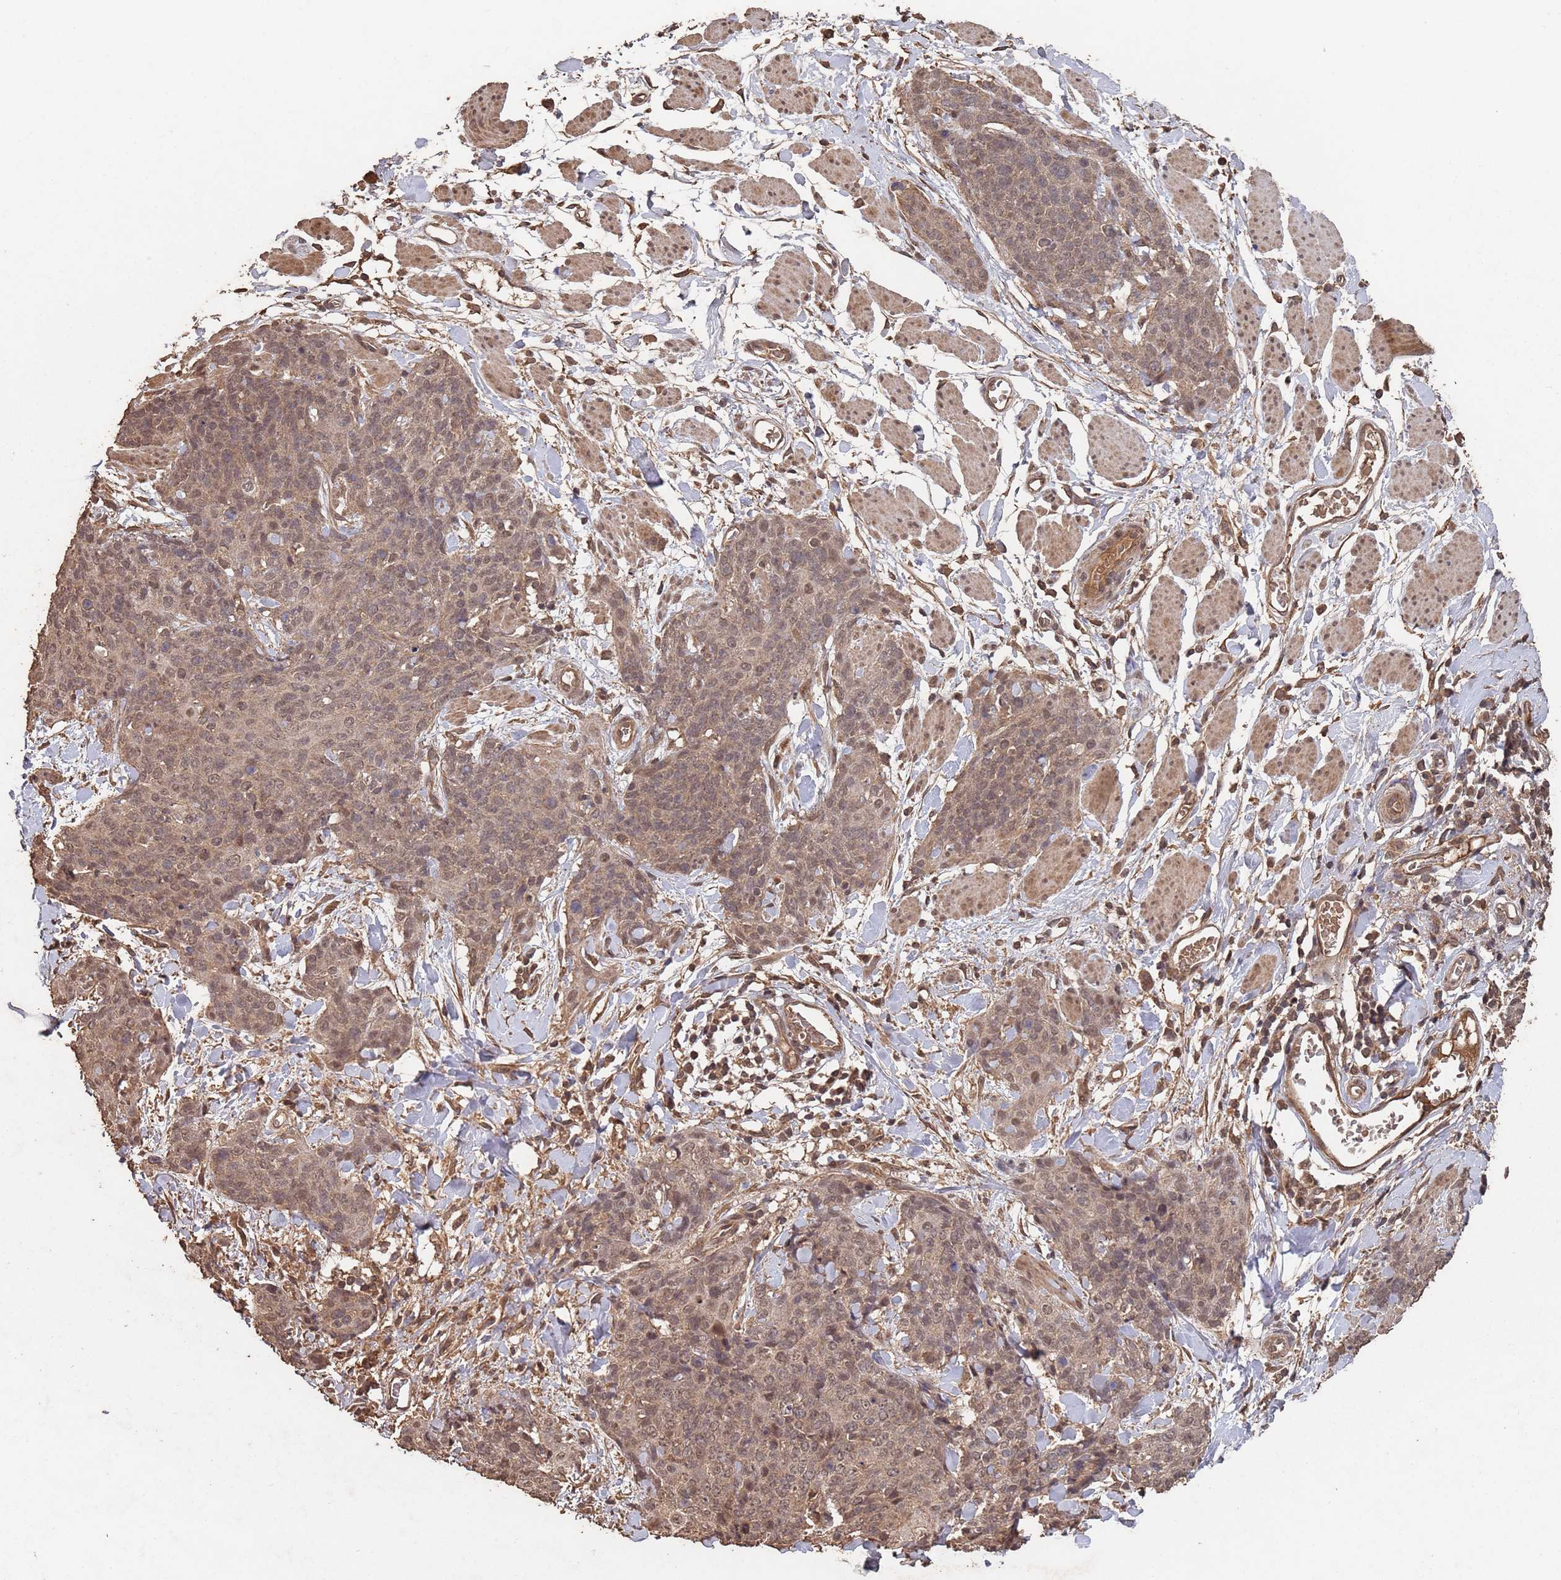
{"staining": {"intensity": "moderate", "quantity": "25%-75%", "location": "cytoplasmic/membranous,nuclear"}, "tissue": "skin cancer", "cell_type": "Tumor cells", "image_type": "cancer", "snomed": [{"axis": "morphology", "description": "Squamous cell carcinoma, NOS"}, {"axis": "topography", "description": "Skin"}, {"axis": "topography", "description": "Vulva"}], "caption": "Approximately 25%-75% of tumor cells in human squamous cell carcinoma (skin) reveal moderate cytoplasmic/membranous and nuclear protein staining as visualized by brown immunohistochemical staining.", "gene": "FRAT1", "patient": {"sex": "female", "age": 85}}